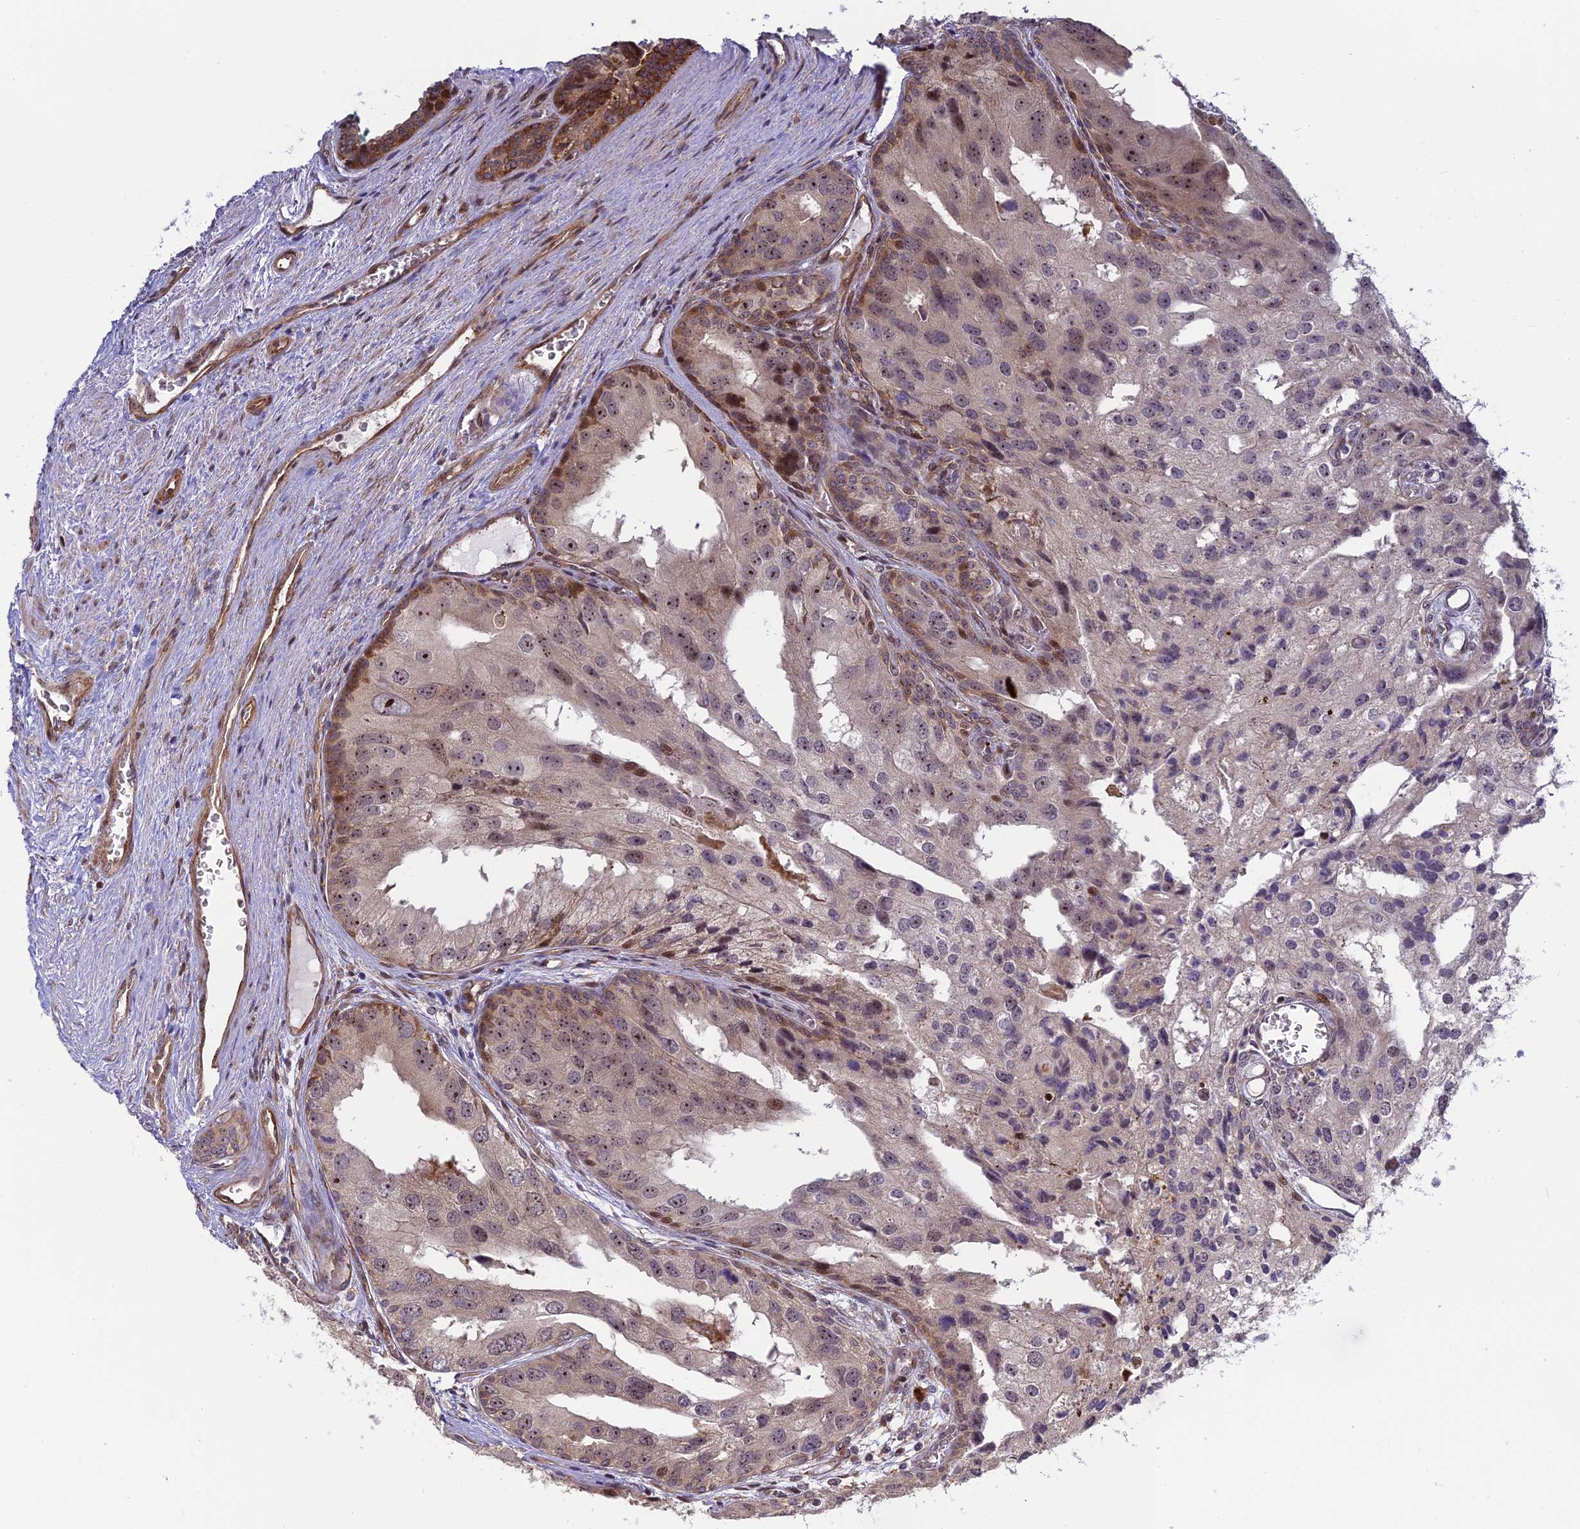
{"staining": {"intensity": "moderate", "quantity": "<25%", "location": "cytoplasmic/membranous,nuclear"}, "tissue": "prostate cancer", "cell_type": "Tumor cells", "image_type": "cancer", "snomed": [{"axis": "morphology", "description": "Adenocarcinoma, High grade"}, {"axis": "topography", "description": "Prostate"}], "caption": "Adenocarcinoma (high-grade) (prostate) tissue exhibits moderate cytoplasmic/membranous and nuclear staining in approximately <25% of tumor cells, visualized by immunohistochemistry. (Stains: DAB in brown, nuclei in blue, Microscopy: brightfield microscopy at high magnification).", "gene": "UFSP2", "patient": {"sex": "male", "age": 62}}